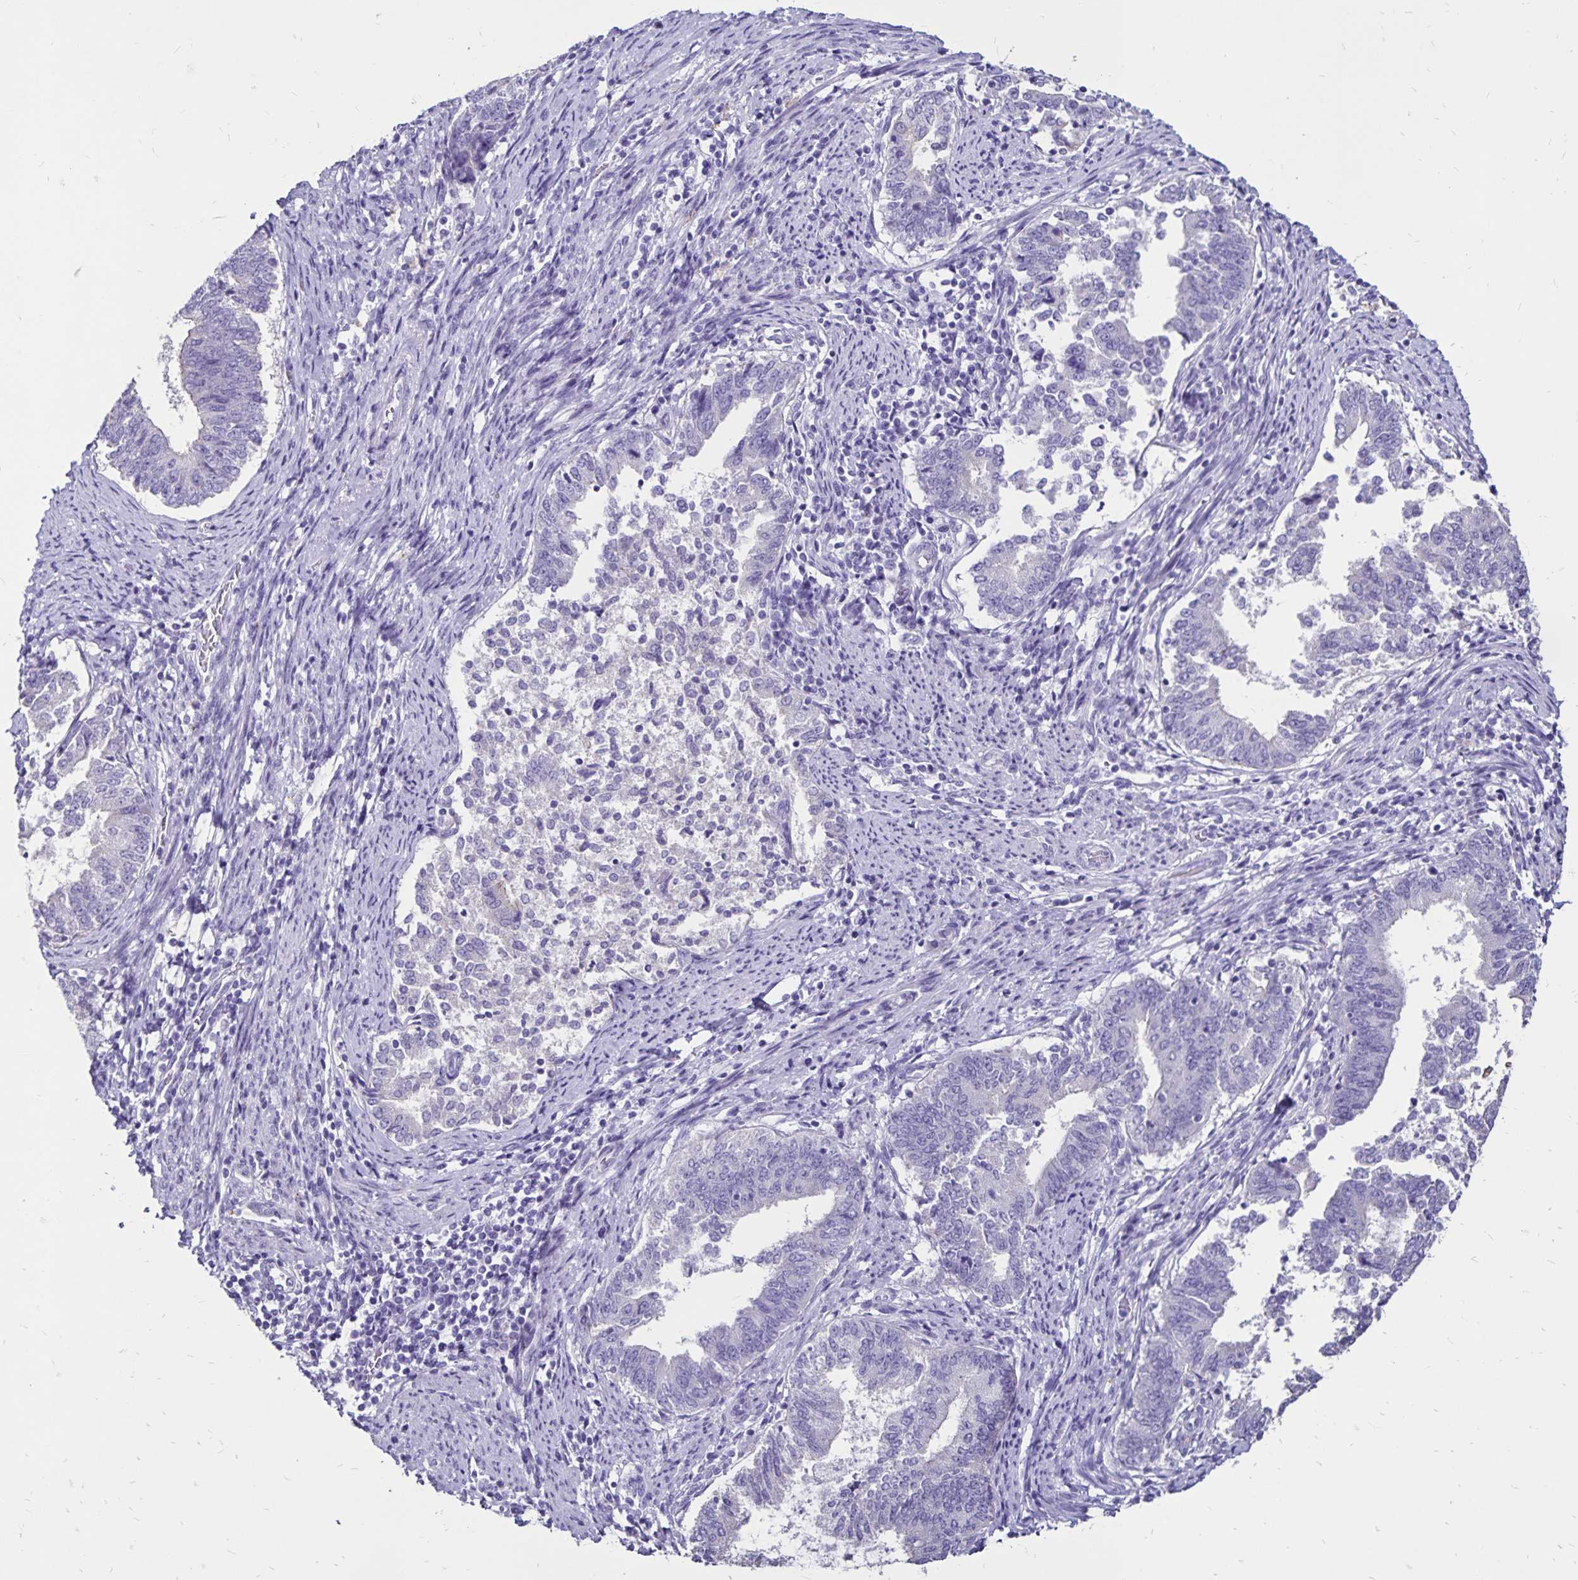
{"staining": {"intensity": "negative", "quantity": "none", "location": "none"}, "tissue": "endometrial cancer", "cell_type": "Tumor cells", "image_type": "cancer", "snomed": [{"axis": "morphology", "description": "Adenocarcinoma, NOS"}, {"axis": "topography", "description": "Endometrium"}], "caption": "Immunohistochemistry photomicrograph of neoplastic tissue: human endometrial cancer stained with DAB demonstrates no significant protein expression in tumor cells. Brightfield microscopy of IHC stained with DAB (brown) and hematoxylin (blue), captured at high magnification.", "gene": "EVPL", "patient": {"sex": "female", "age": 65}}